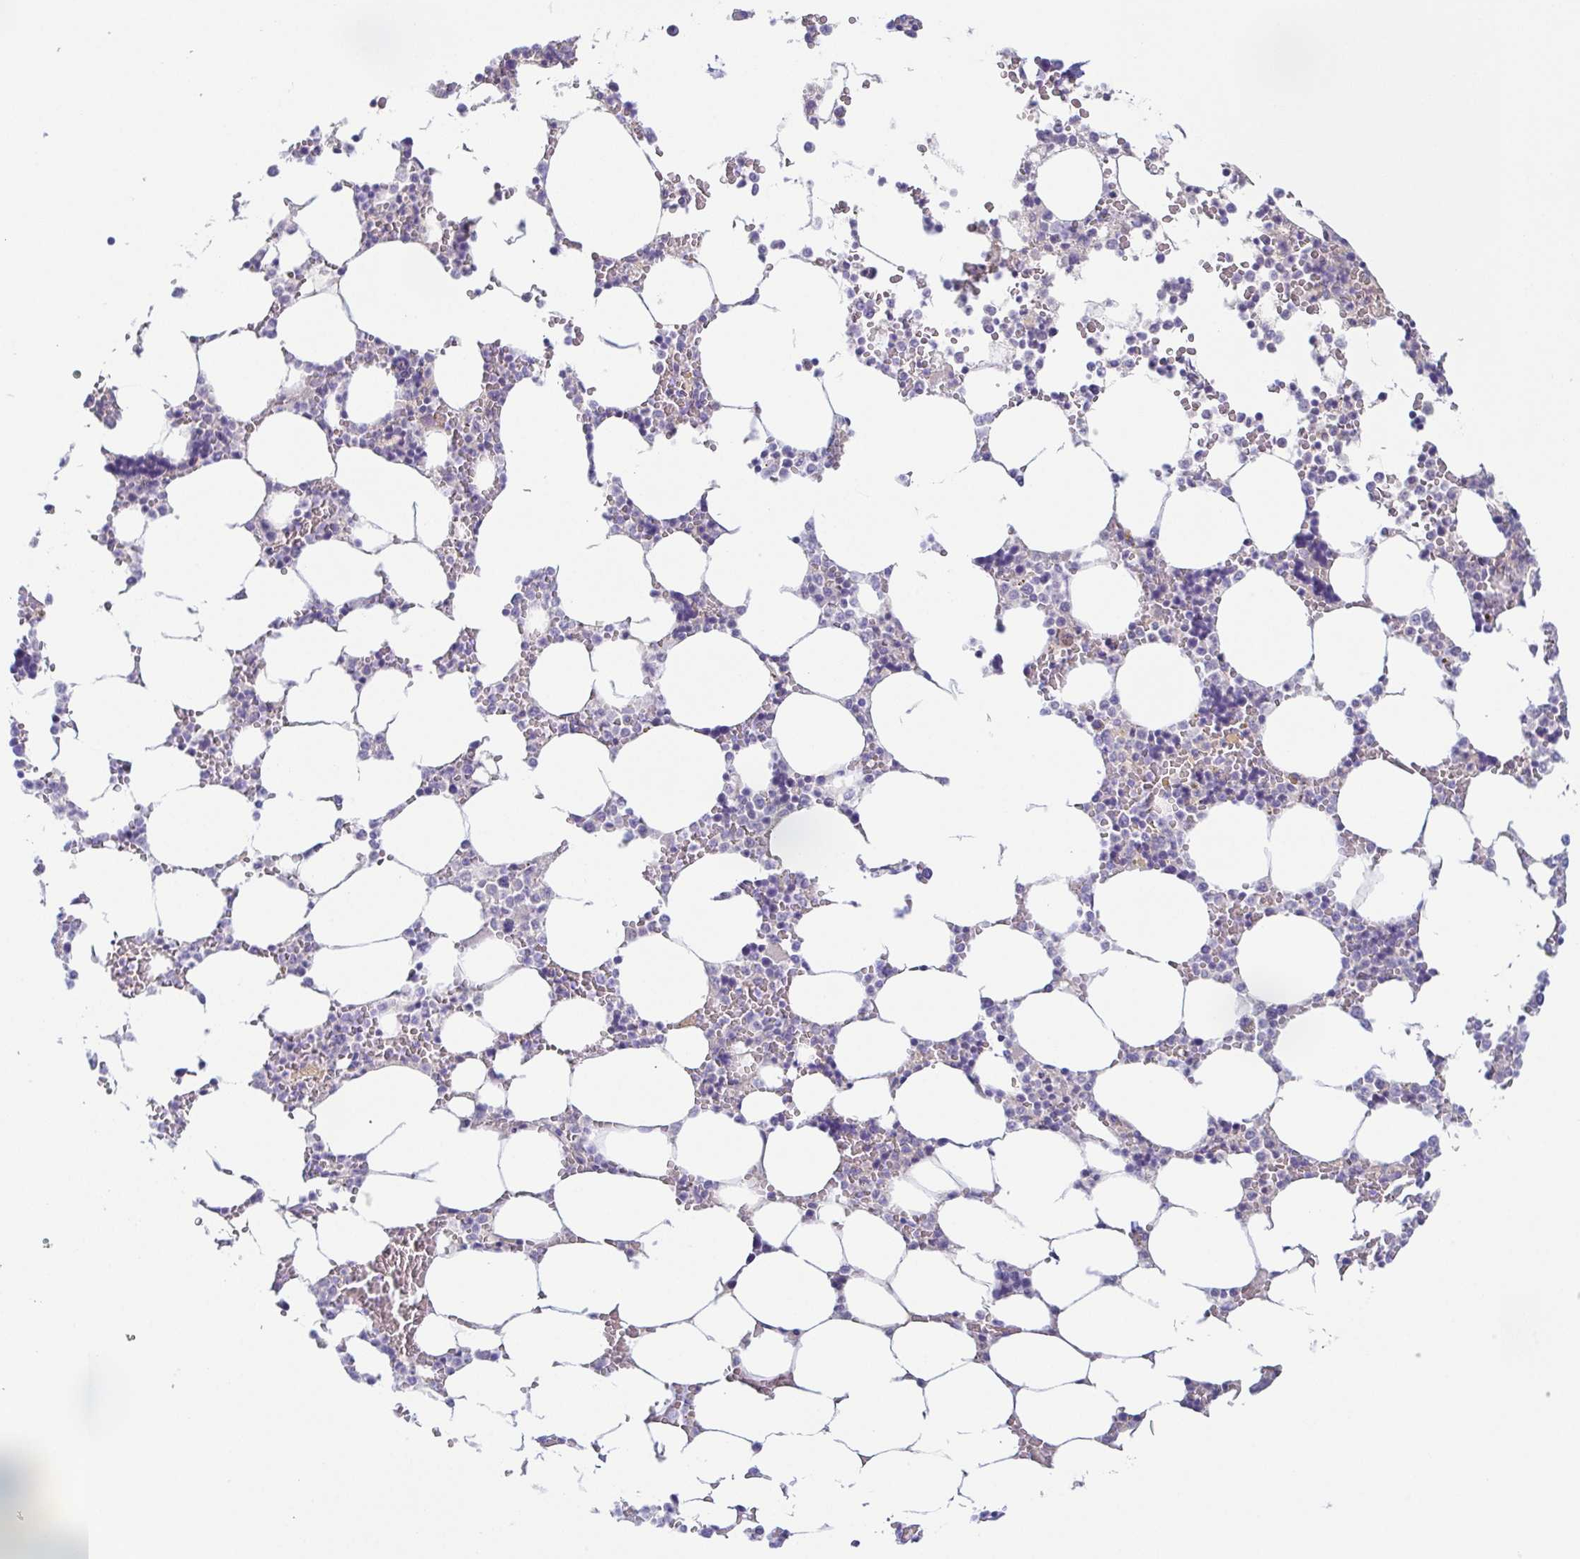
{"staining": {"intensity": "negative", "quantity": "none", "location": "none"}, "tissue": "bone marrow", "cell_type": "Hematopoietic cells", "image_type": "normal", "snomed": [{"axis": "morphology", "description": "Normal tissue, NOS"}, {"axis": "topography", "description": "Bone marrow"}], "caption": "Histopathology image shows no protein positivity in hematopoietic cells of unremarkable bone marrow. Nuclei are stained in blue.", "gene": "LDLRAD1", "patient": {"sex": "male", "age": 64}}